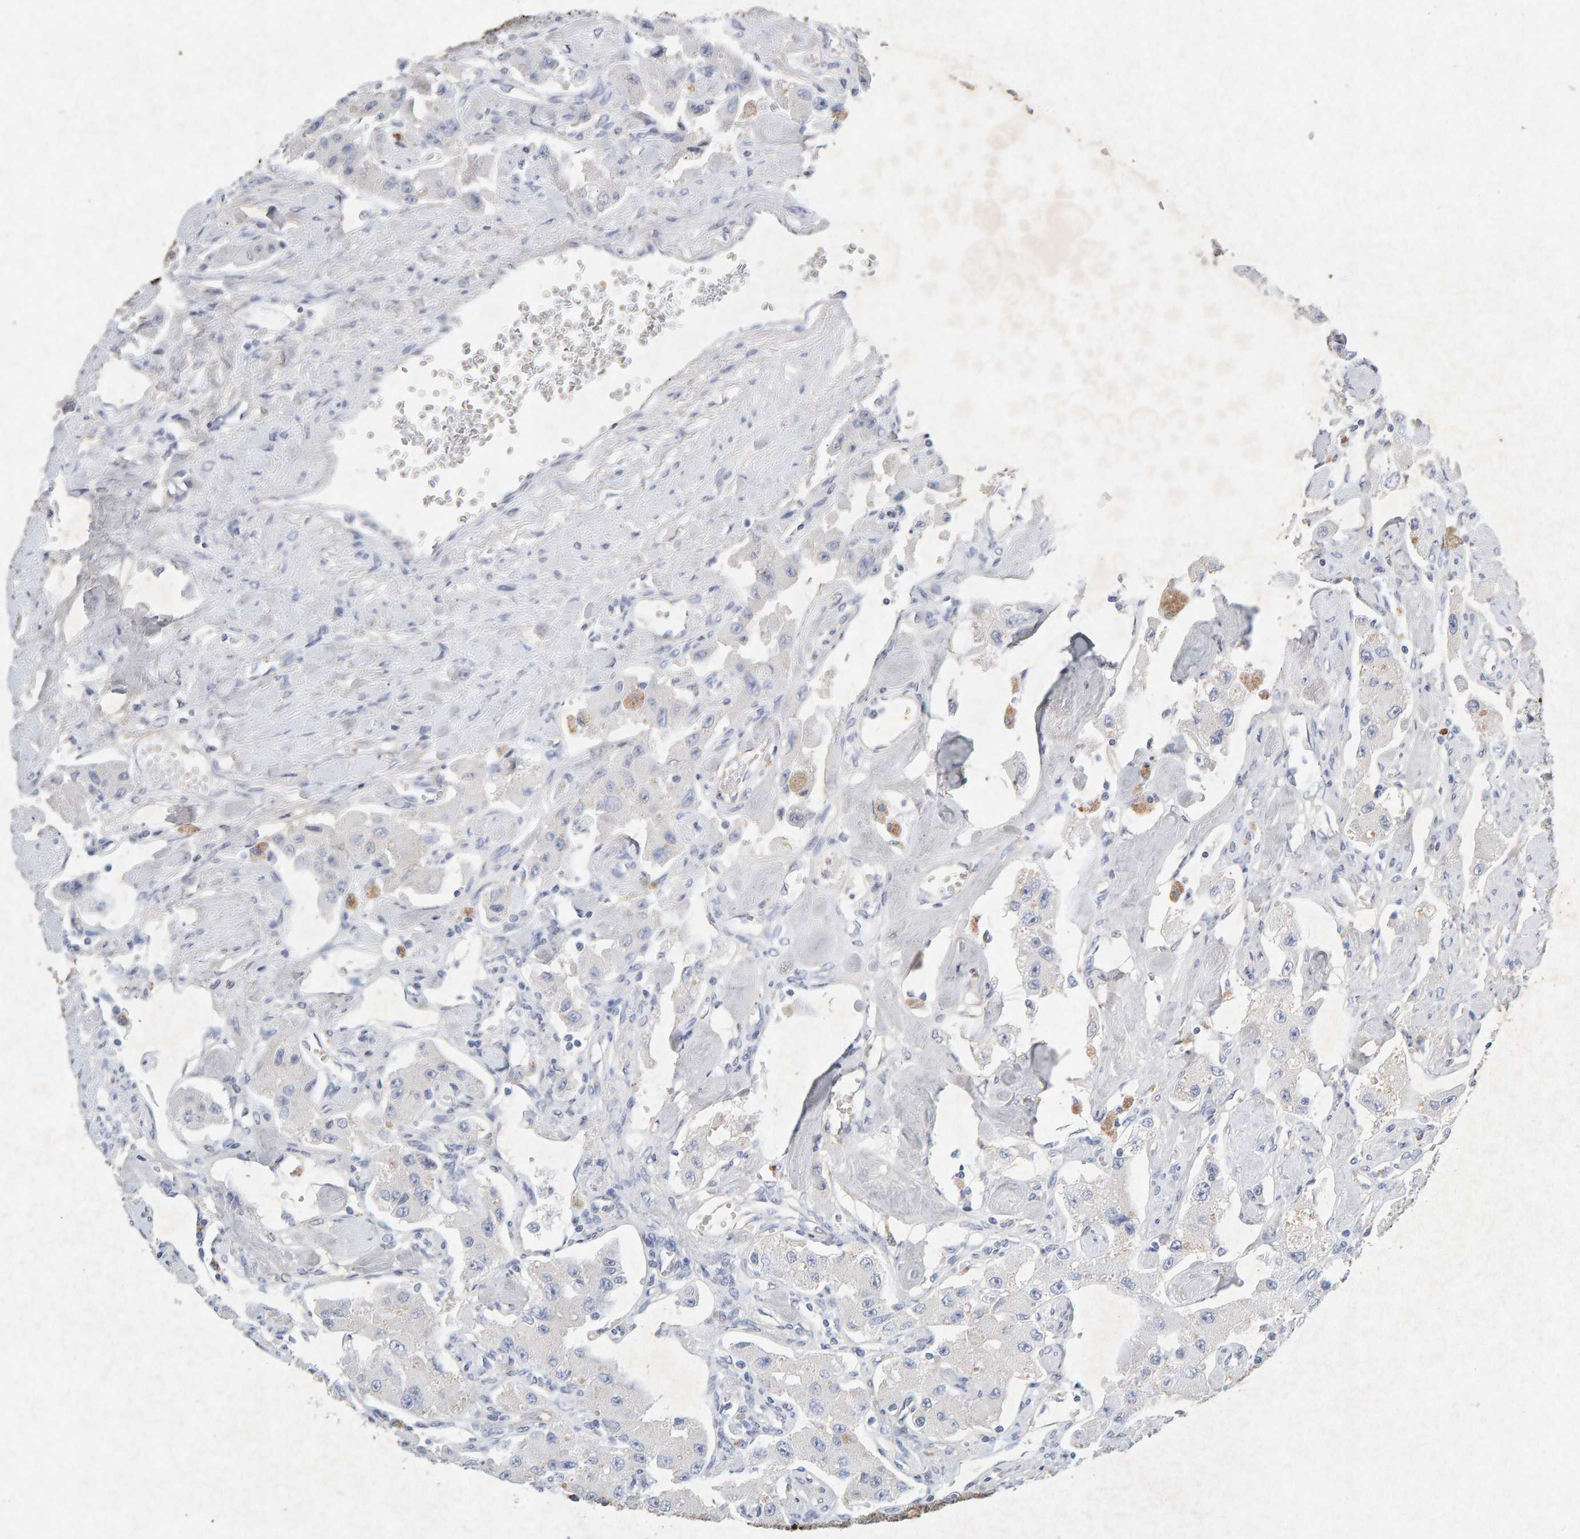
{"staining": {"intensity": "negative", "quantity": "none", "location": "none"}, "tissue": "carcinoid", "cell_type": "Tumor cells", "image_type": "cancer", "snomed": [{"axis": "morphology", "description": "Carcinoid, malignant, NOS"}, {"axis": "topography", "description": "Pancreas"}], "caption": "DAB (3,3'-diaminobenzidine) immunohistochemical staining of malignant carcinoid shows no significant positivity in tumor cells. The staining is performed using DAB (3,3'-diaminobenzidine) brown chromogen with nuclei counter-stained in using hematoxylin.", "gene": "PTPRM", "patient": {"sex": "male", "age": 41}}